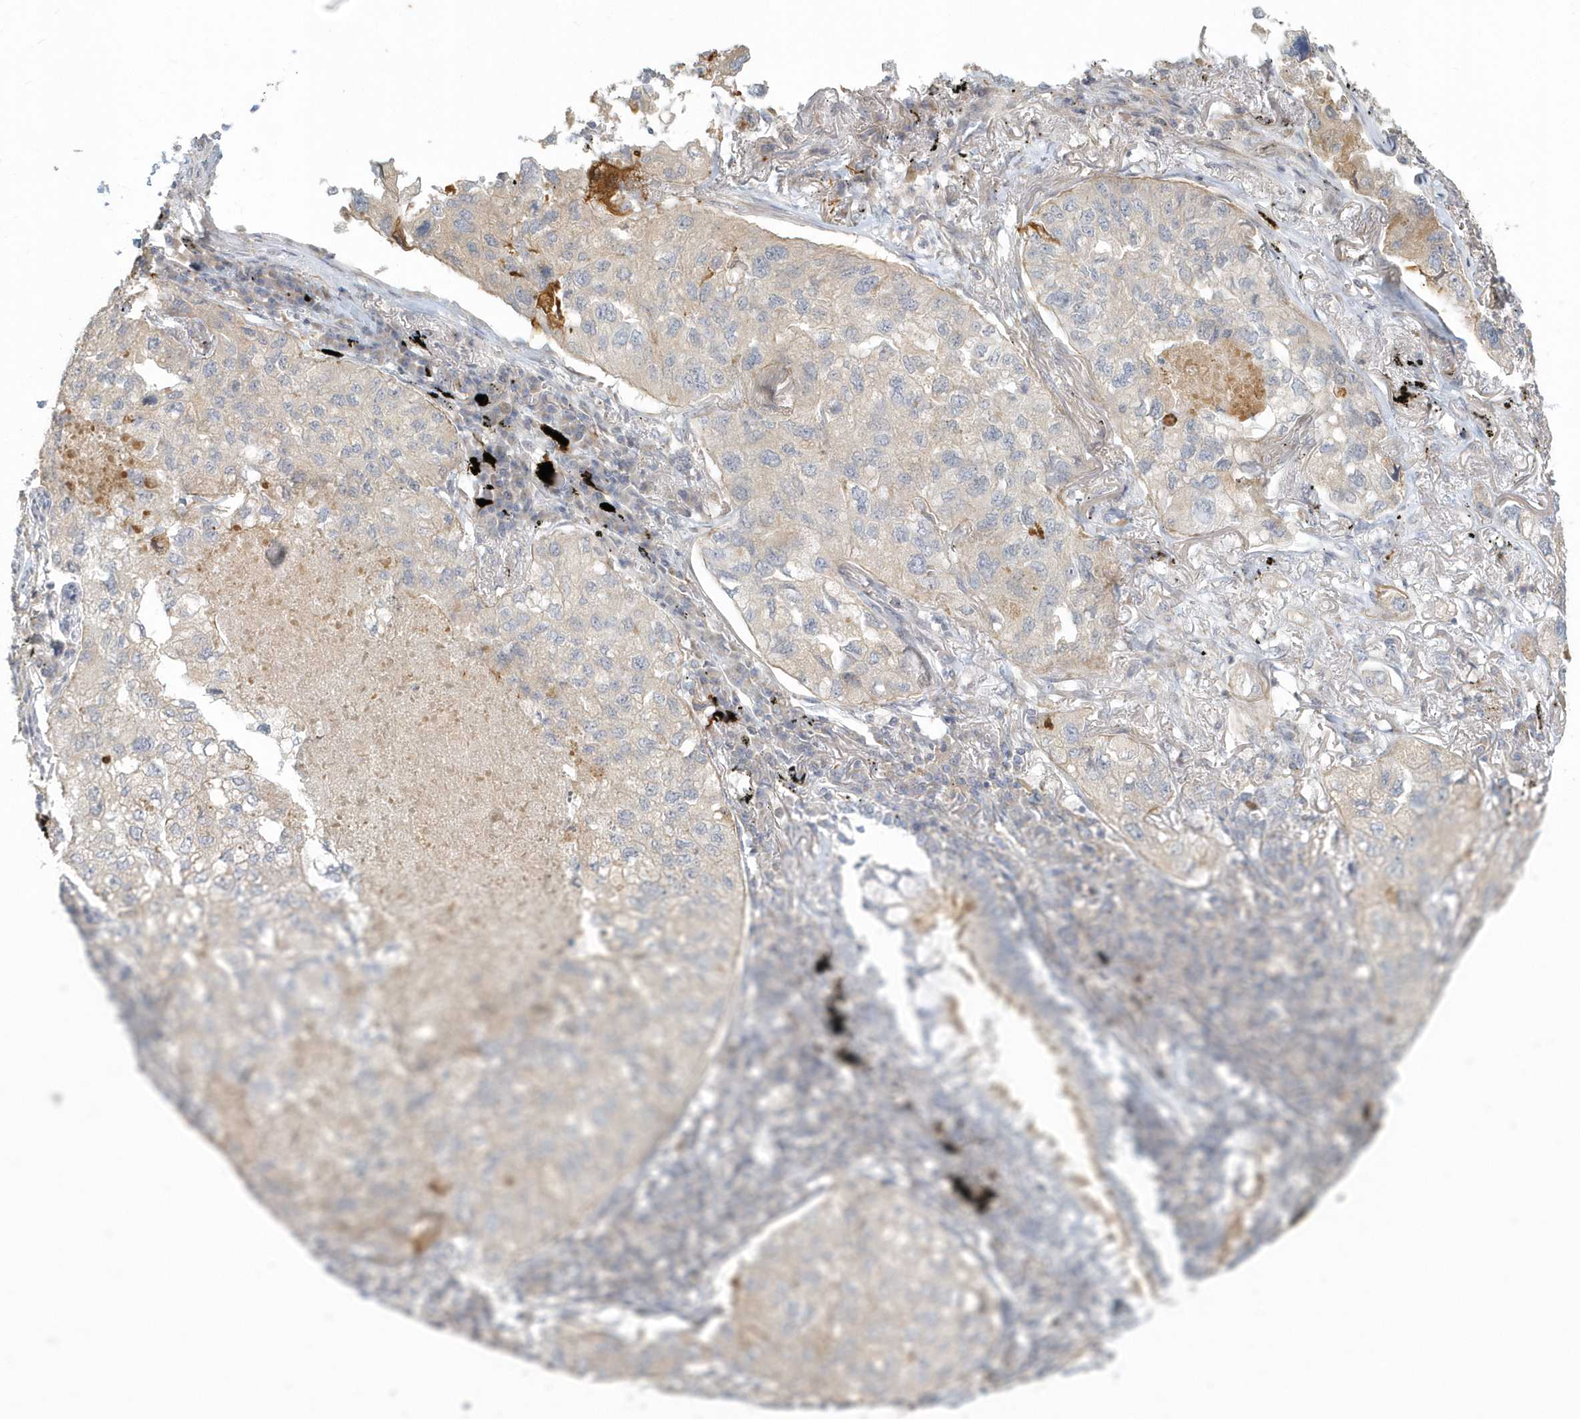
{"staining": {"intensity": "negative", "quantity": "none", "location": "none"}, "tissue": "lung cancer", "cell_type": "Tumor cells", "image_type": "cancer", "snomed": [{"axis": "morphology", "description": "Adenocarcinoma, NOS"}, {"axis": "topography", "description": "Lung"}], "caption": "Protein analysis of lung cancer (adenocarcinoma) demonstrates no significant positivity in tumor cells.", "gene": "NAPB", "patient": {"sex": "male", "age": 65}}